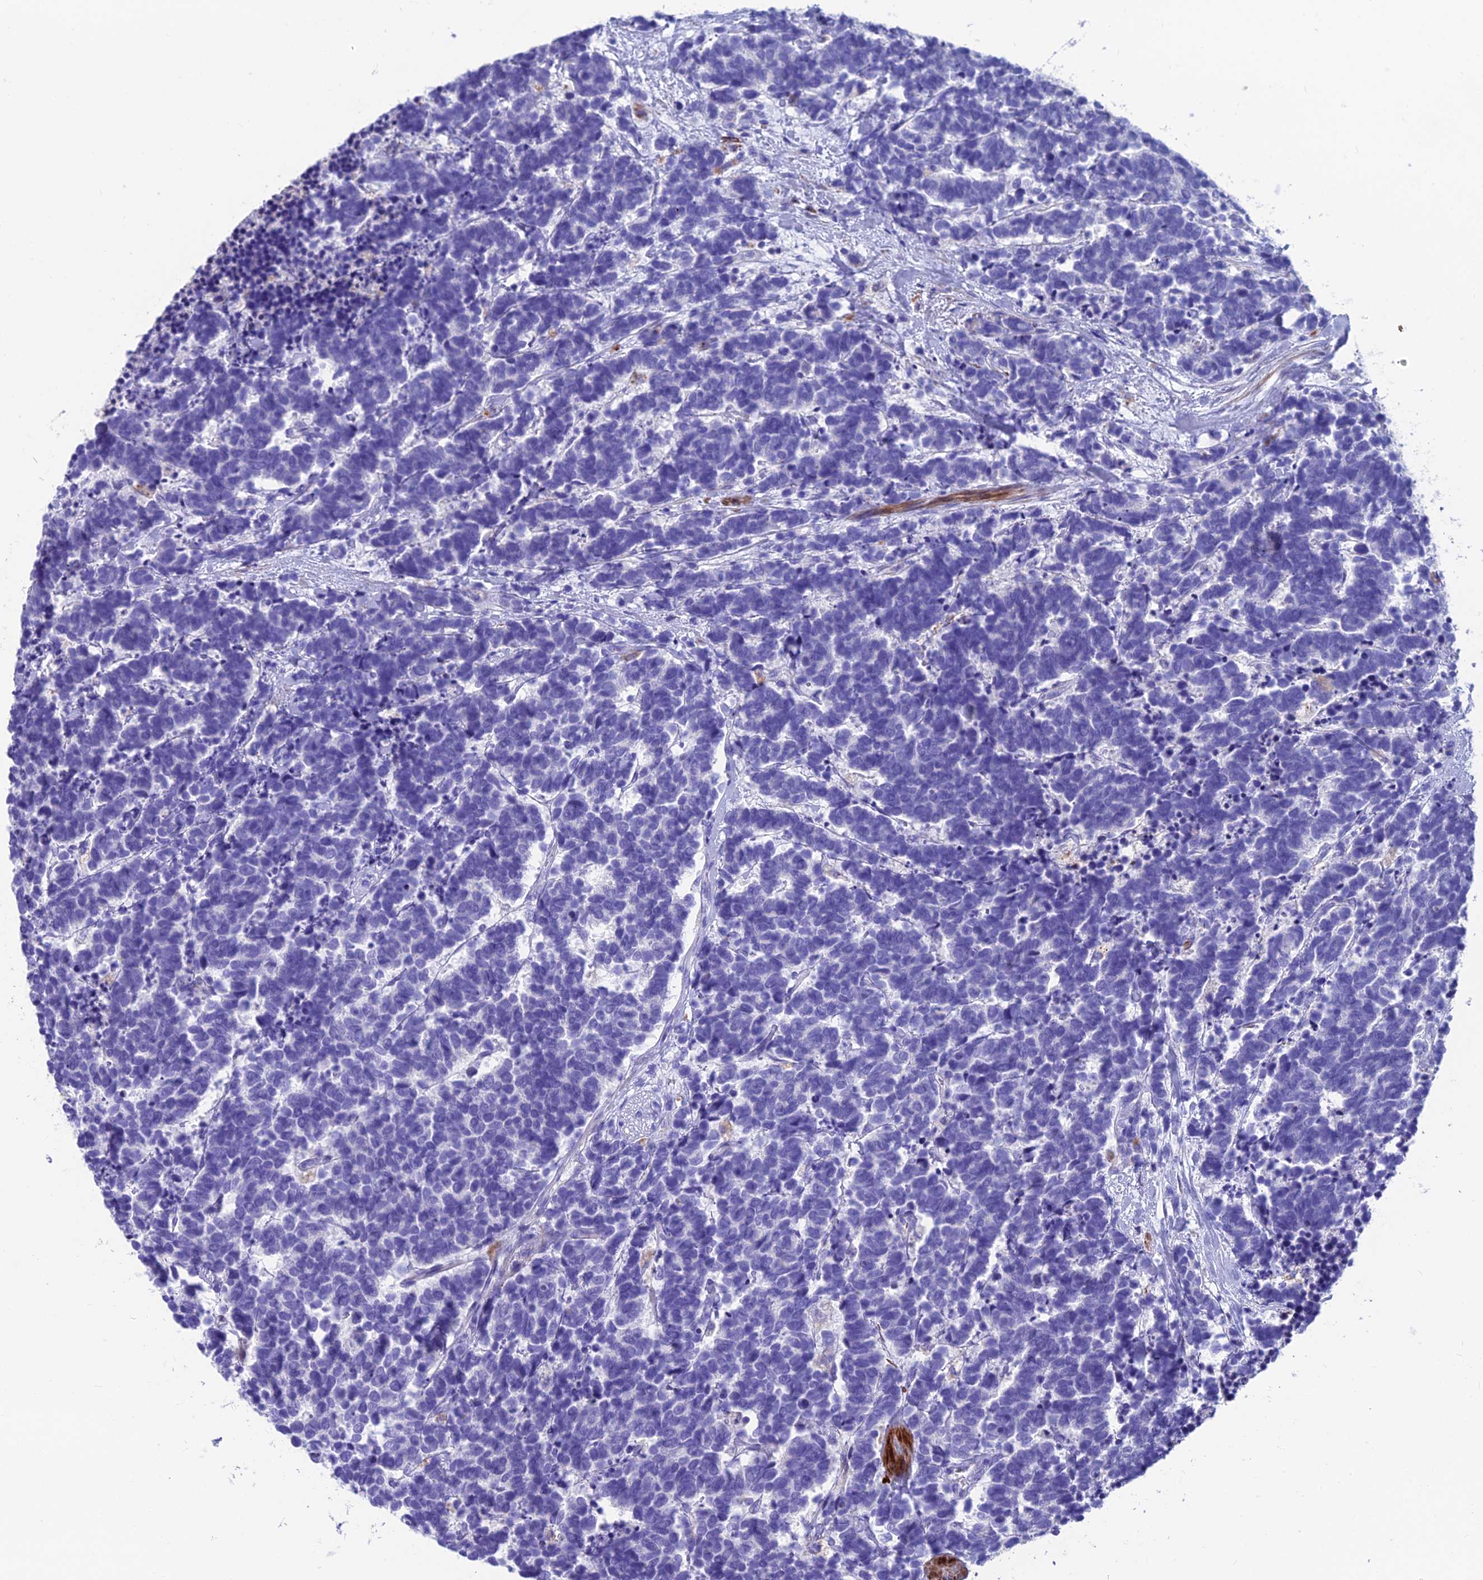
{"staining": {"intensity": "negative", "quantity": "none", "location": "none"}, "tissue": "carcinoid", "cell_type": "Tumor cells", "image_type": "cancer", "snomed": [{"axis": "morphology", "description": "Carcinoma, NOS"}, {"axis": "morphology", "description": "Carcinoid, malignant, NOS"}, {"axis": "topography", "description": "Prostate"}], "caption": "Protein analysis of carcinoid shows no significant staining in tumor cells. (DAB (3,3'-diaminobenzidine) immunohistochemistry, high magnification).", "gene": "GNG11", "patient": {"sex": "male", "age": 57}}